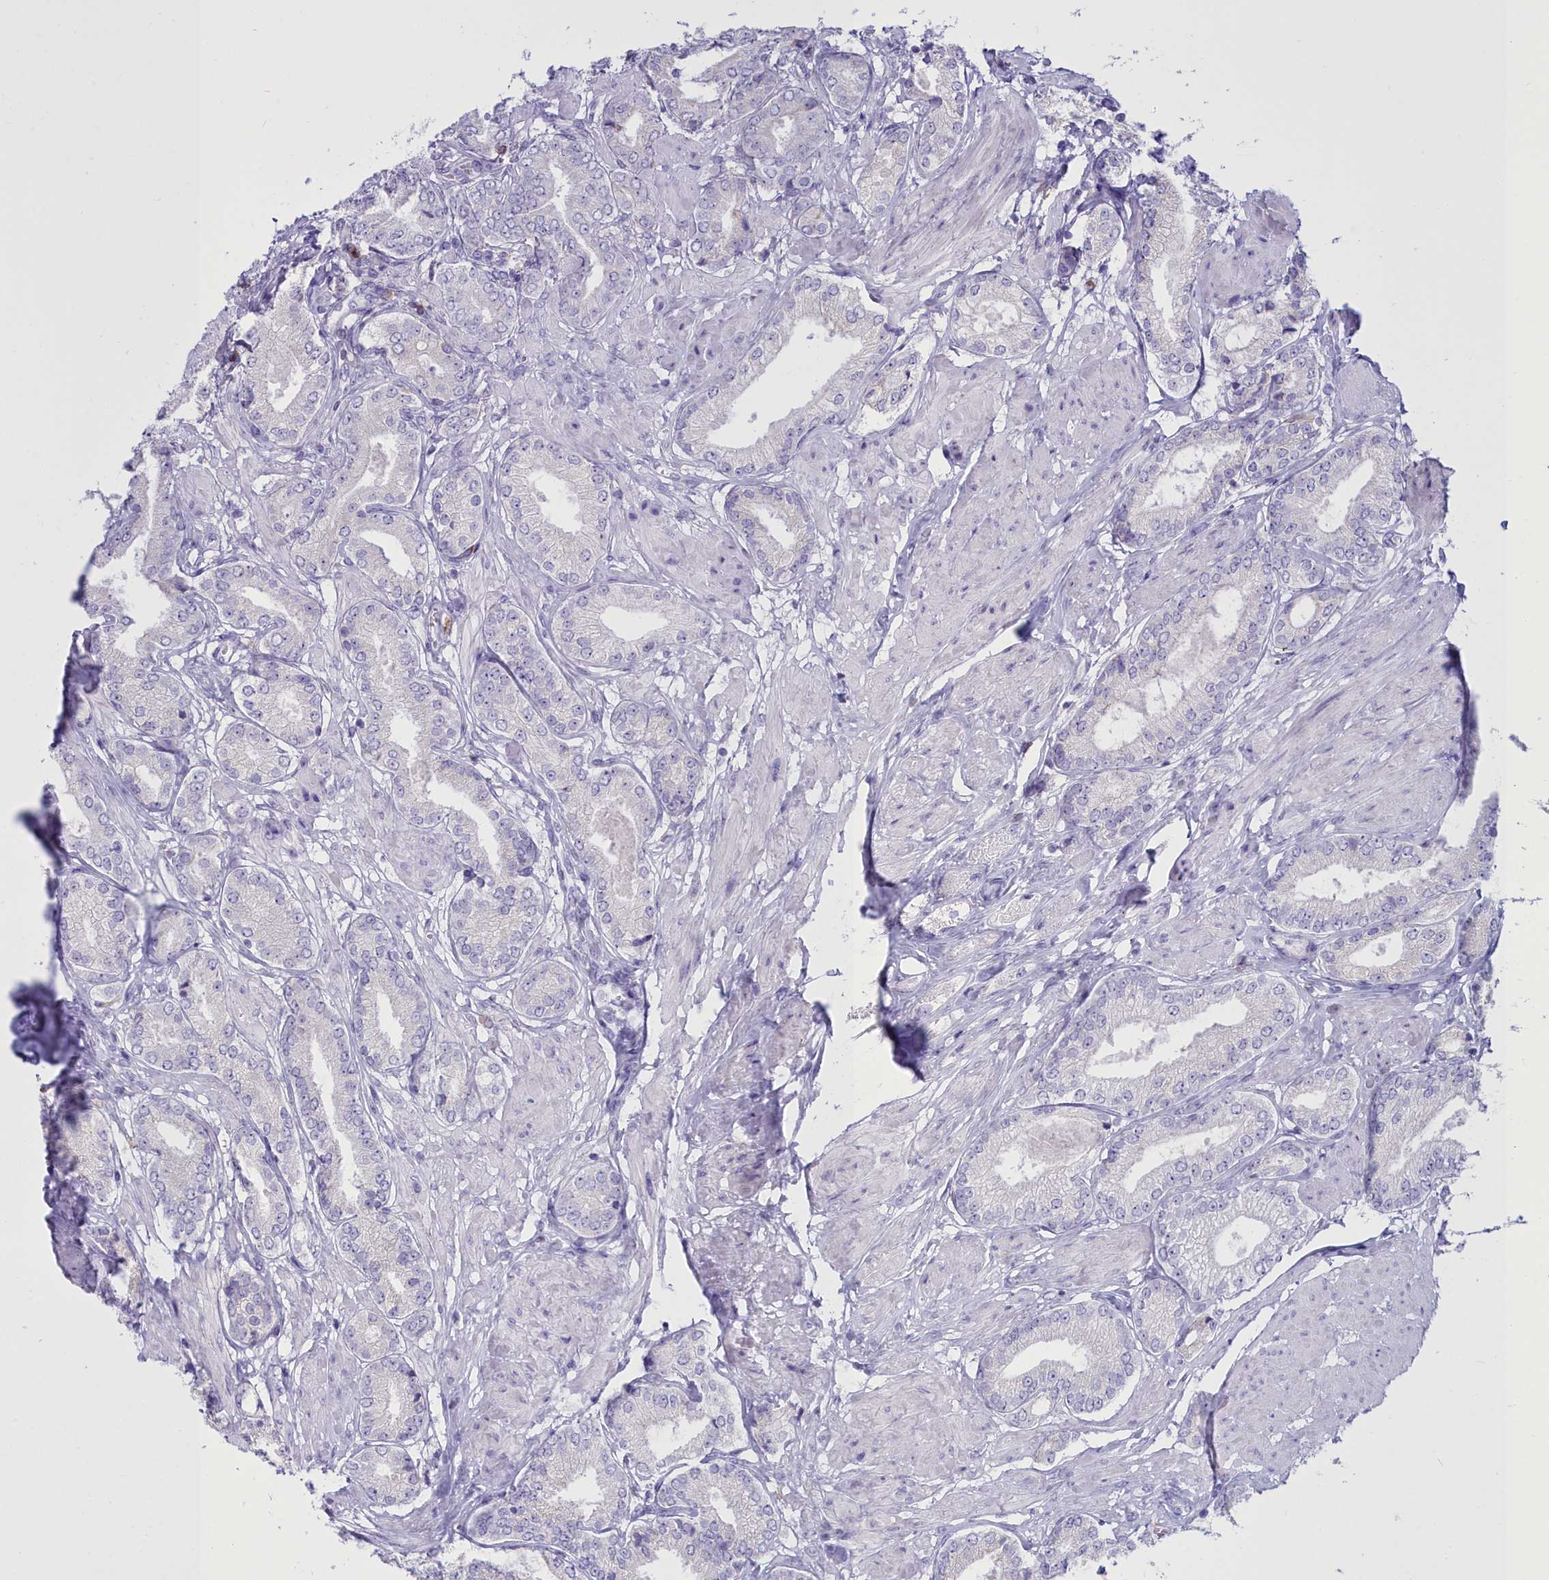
{"staining": {"intensity": "negative", "quantity": "none", "location": "none"}, "tissue": "prostate cancer", "cell_type": "Tumor cells", "image_type": "cancer", "snomed": [{"axis": "morphology", "description": "Adenocarcinoma, High grade"}, {"axis": "topography", "description": "Prostate and seminal vesicle, NOS"}], "caption": "Micrograph shows no protein positivity in tumor cells of prostate cancer (adenocarcinoma (high-grade)) tissue. (Stains: DAB (3,3'-diaminobenzidine) IHC with hematoxylin counter stain, Microscopy: brightfield microscopy at high magnification).", "gene": "CD5", "patient": {"sex": "male", "age": 64}}